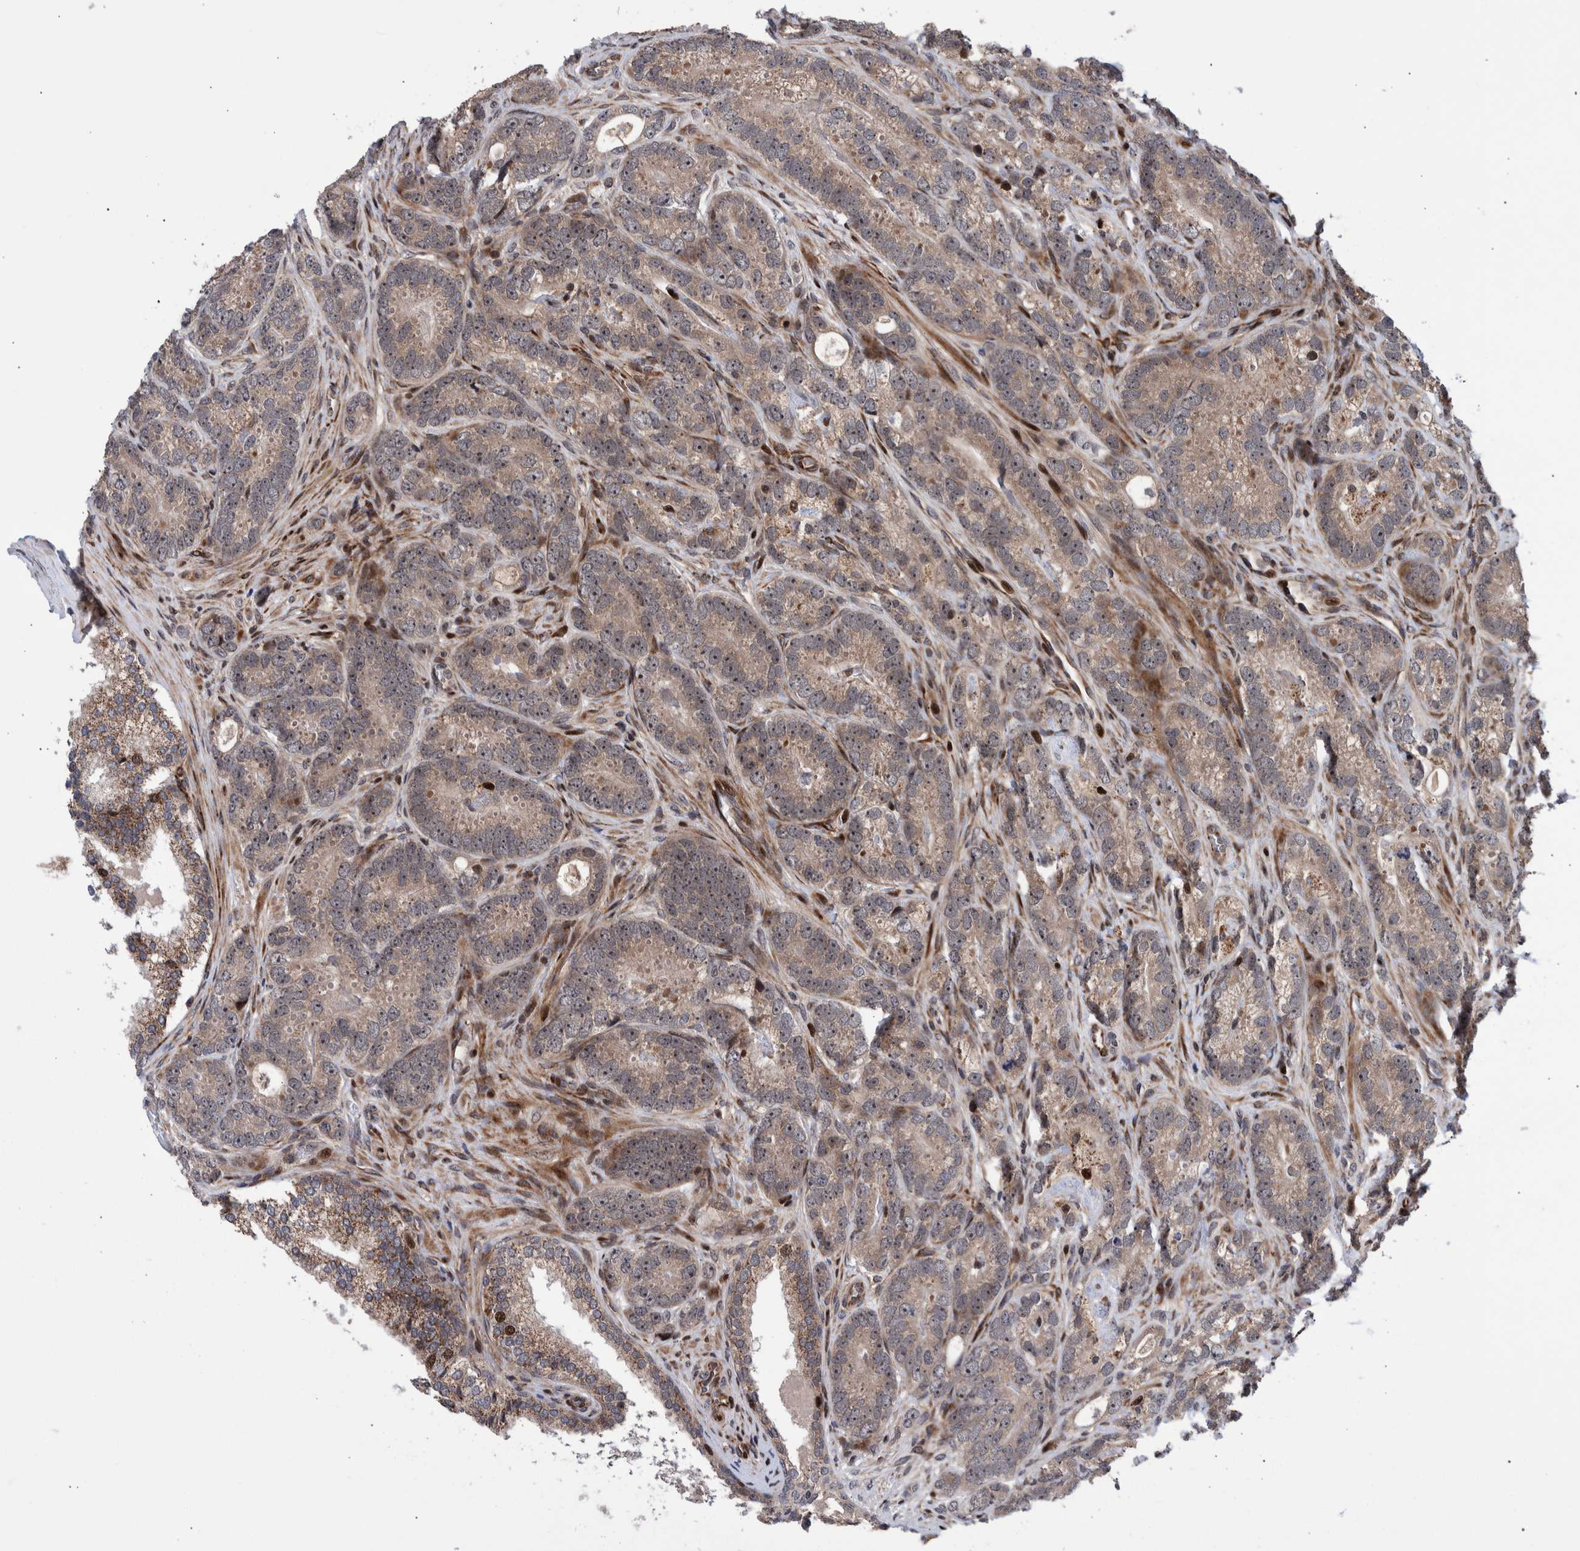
{"staining": {"intensity": "weak", "quantity": ">75%", "location": "cytoplasmic/membranous"}, "tissue": "prostate cancer", "cell_type": "Tumor cells", "image_type": "cancer", "snomed": [{"axis": "morphology", "description": "Adenocarcinoma, High grade"}, {"axis": "topography", "description": "Prostate"}], "caption": "This histopathology image displays immunohistochemistry (IHC) staining of human high-grade adenocarcinoma (prostate), with low weak cytoplasmic/membranous positivity in approximately >75% of tumor cells.", "gene": "SHISA6", "patient": {"sex": "male", "age": 56}}